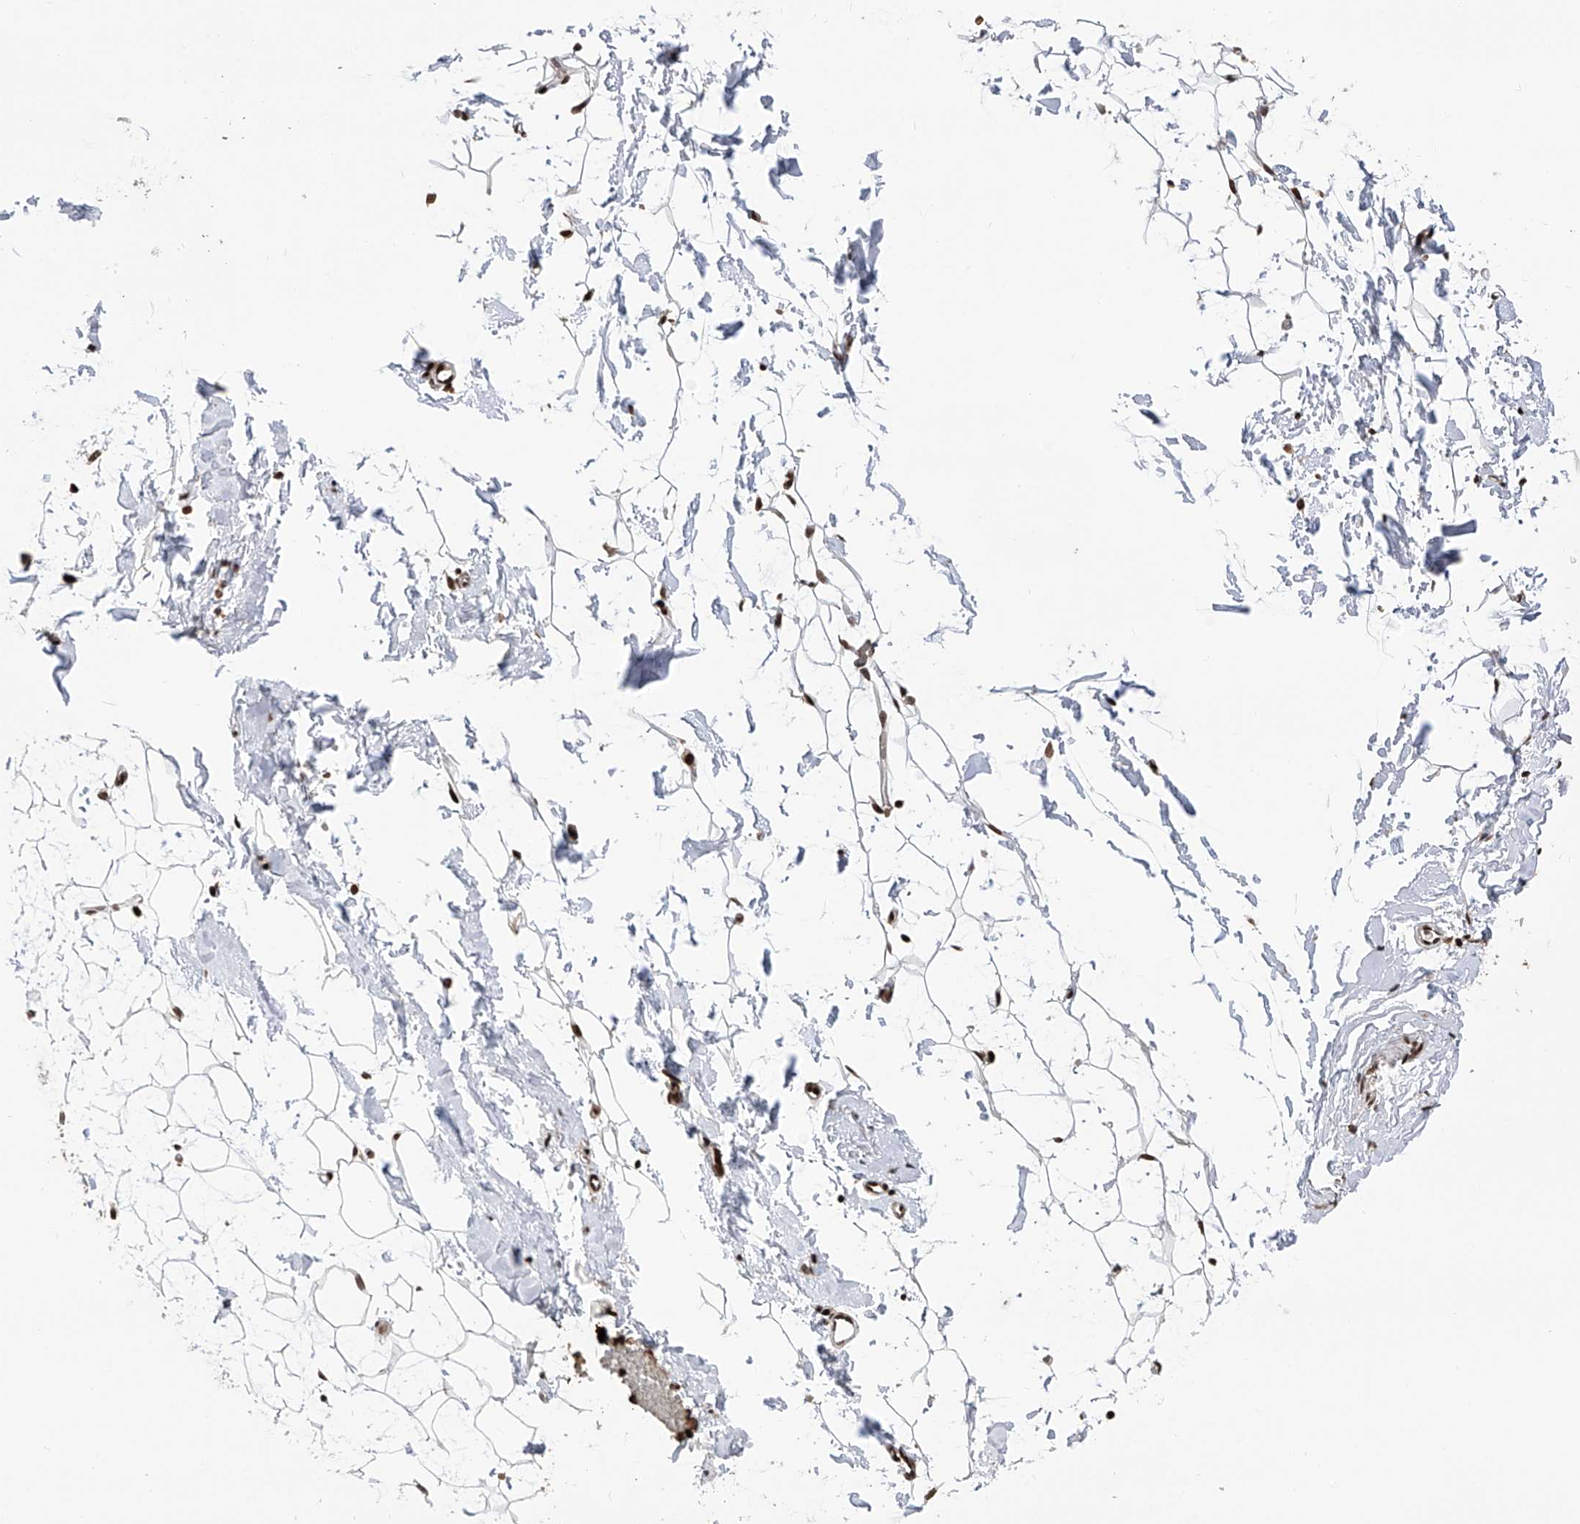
{"staining": {"intensity": "strong", "quantity": ">75%", "location": "nuclear"}, "tissue": "adipose tissue", "cell_type": "Adipocytes", "image_type": "normal", "snomed": [{"axis": "morphology", "description": "Normal tissue, NOS"}, {"axis": "topography", "description": "Breast"}], "caption": "Immunohistochemical staining of unremarkable human adipose tissue displays strong nuclear protein expression in about >75% of adipocytes.", "gene": "PAK1IP1", "patient": {"sex": "female", "age": 23}}